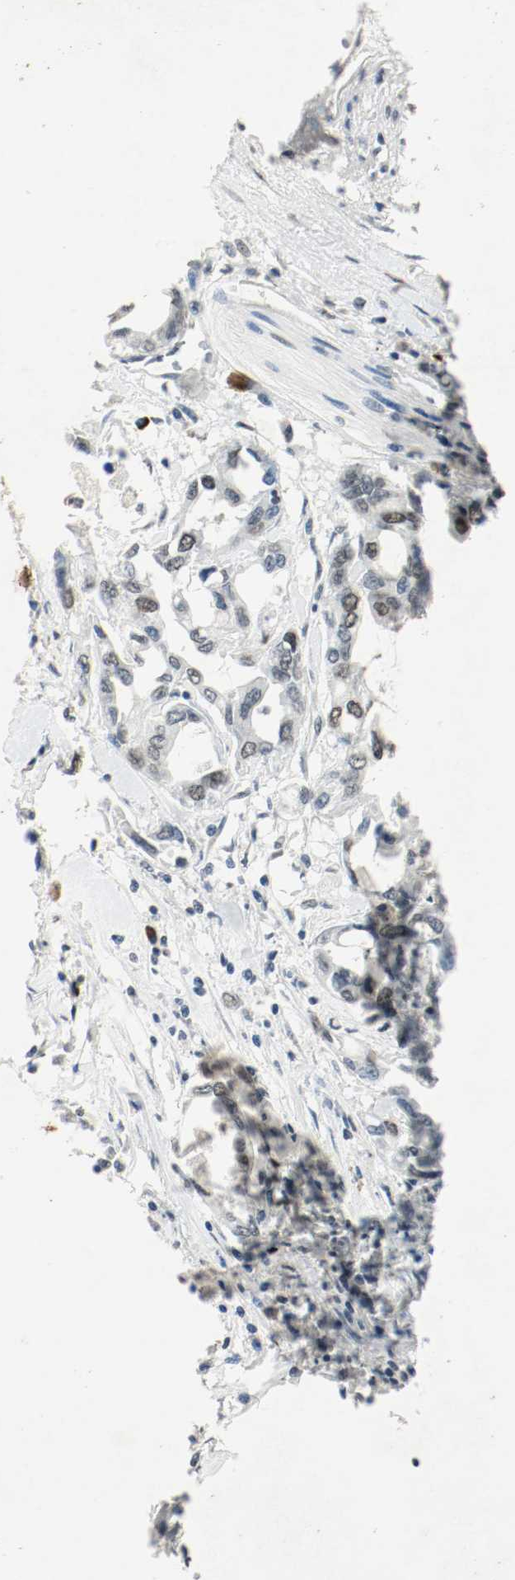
{"staining": {"intensity": "moderate", "quantity": "<25%", "location": "nuclear"}, "tissue": "pancreatic cancer", "cell_type": "Tumor cells", "image_type": "cancer", "snomed": [{"axis": "morphology", "description": "Adenocarcinoma, NOS"}, {"axis": "topography", "description": "Pancreas"}], "caption": "This photomicrograph displays immunohistochemistry (IHC) staining of human adenocarcinoma (pancreatic), with low moderate nuclear positivity in about <25% of tumor cells.", "gene": "DNMT1", "patient": {"sex": "female", "age": 57}}